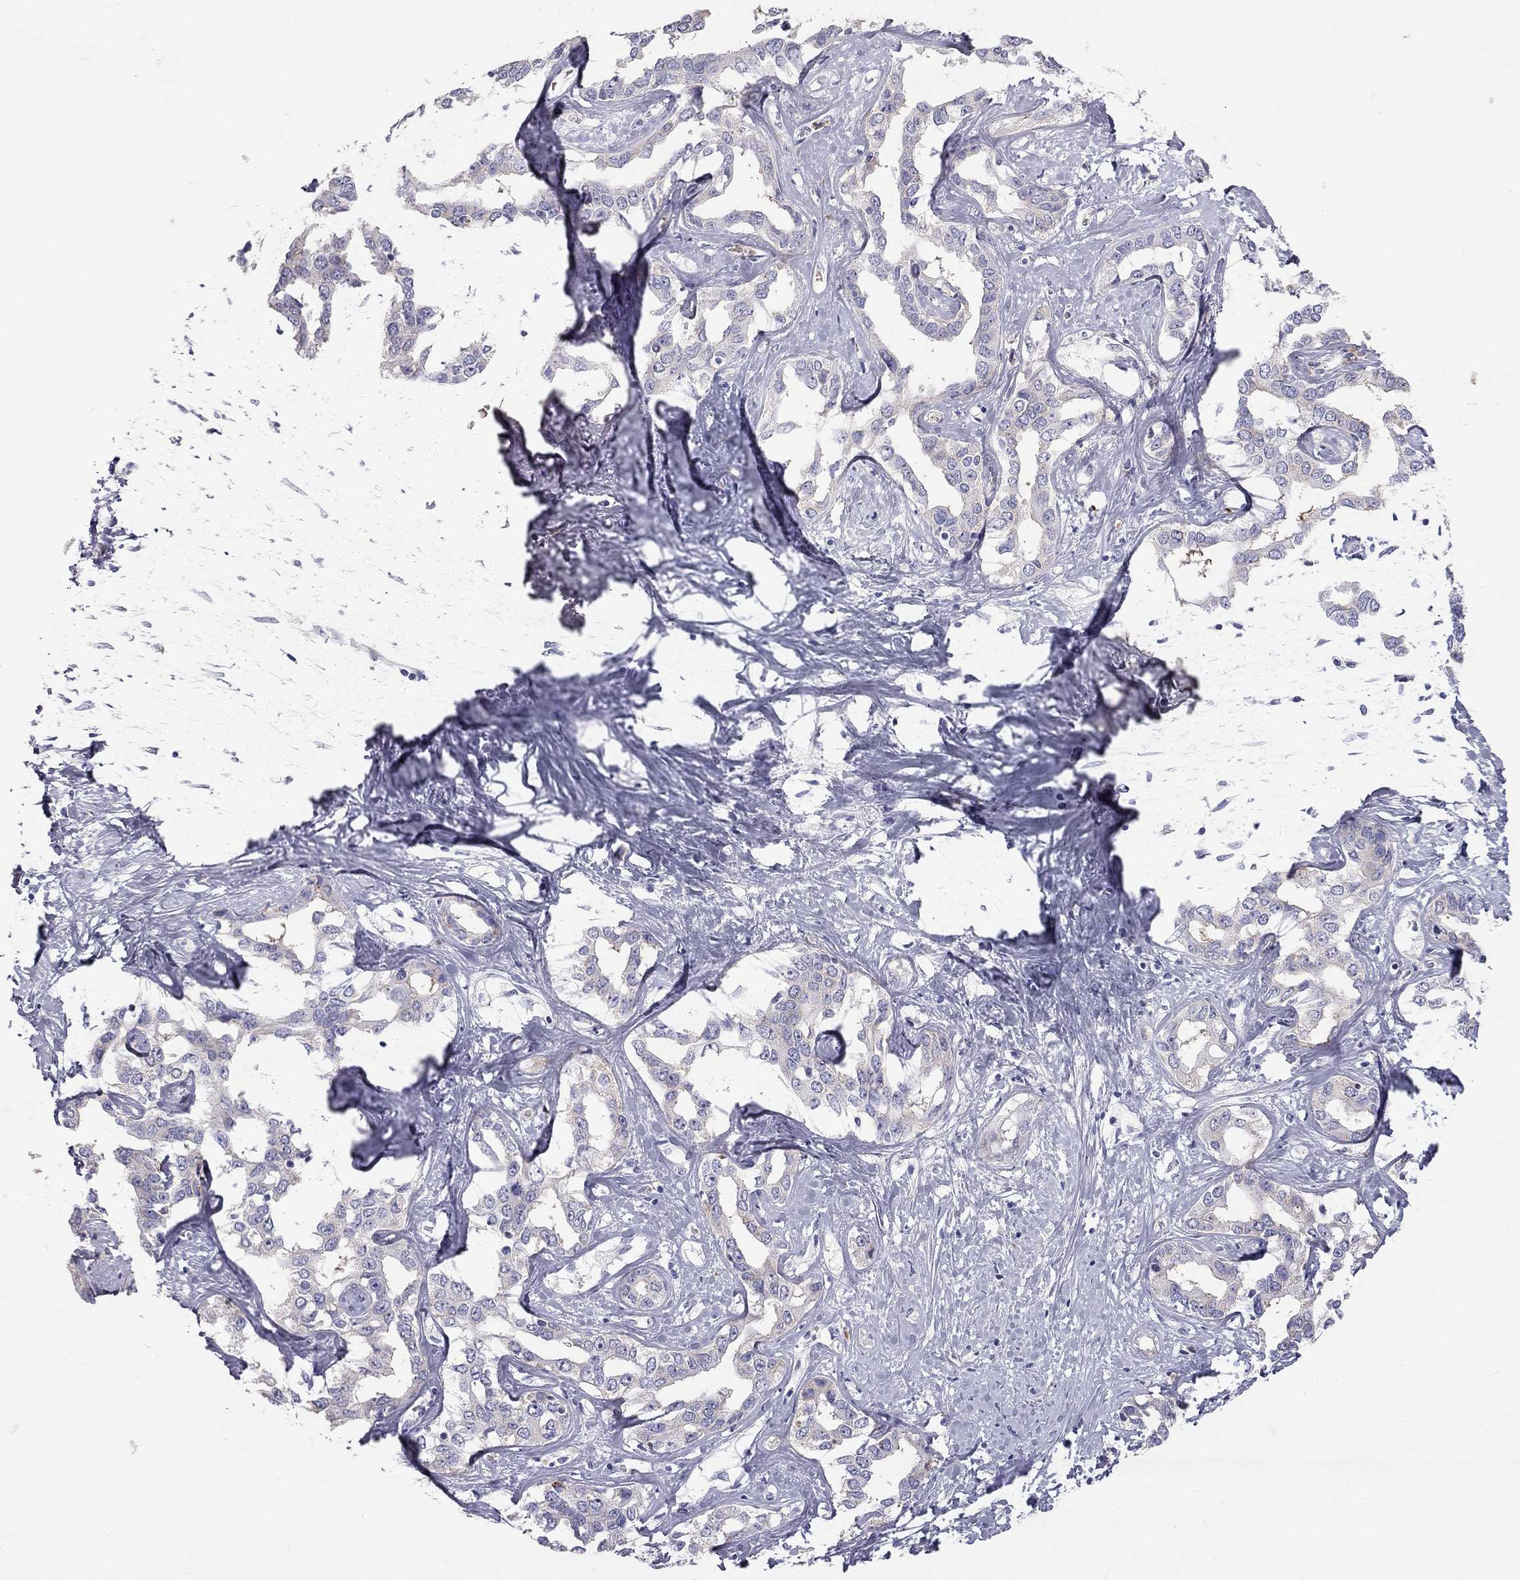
{"staining": {"intensity": "negative", "quantity": "none", "location": "none"}, "tissue": "liver cancer", "cell_type": "Tumor cells", "image_type": "cancer", "snomed": [{"axis": "morphology", "description": "Cholangiocarcinoma"}, {"axis": "topography", "description": "Liver"}], "caption": "Immunohistochemical staining of cholangiocarcinoma (liver) exhibits no significant expression in tumor cells.", "gene": "TDRD6", "patient": {"sex": "male", "age": 59}}